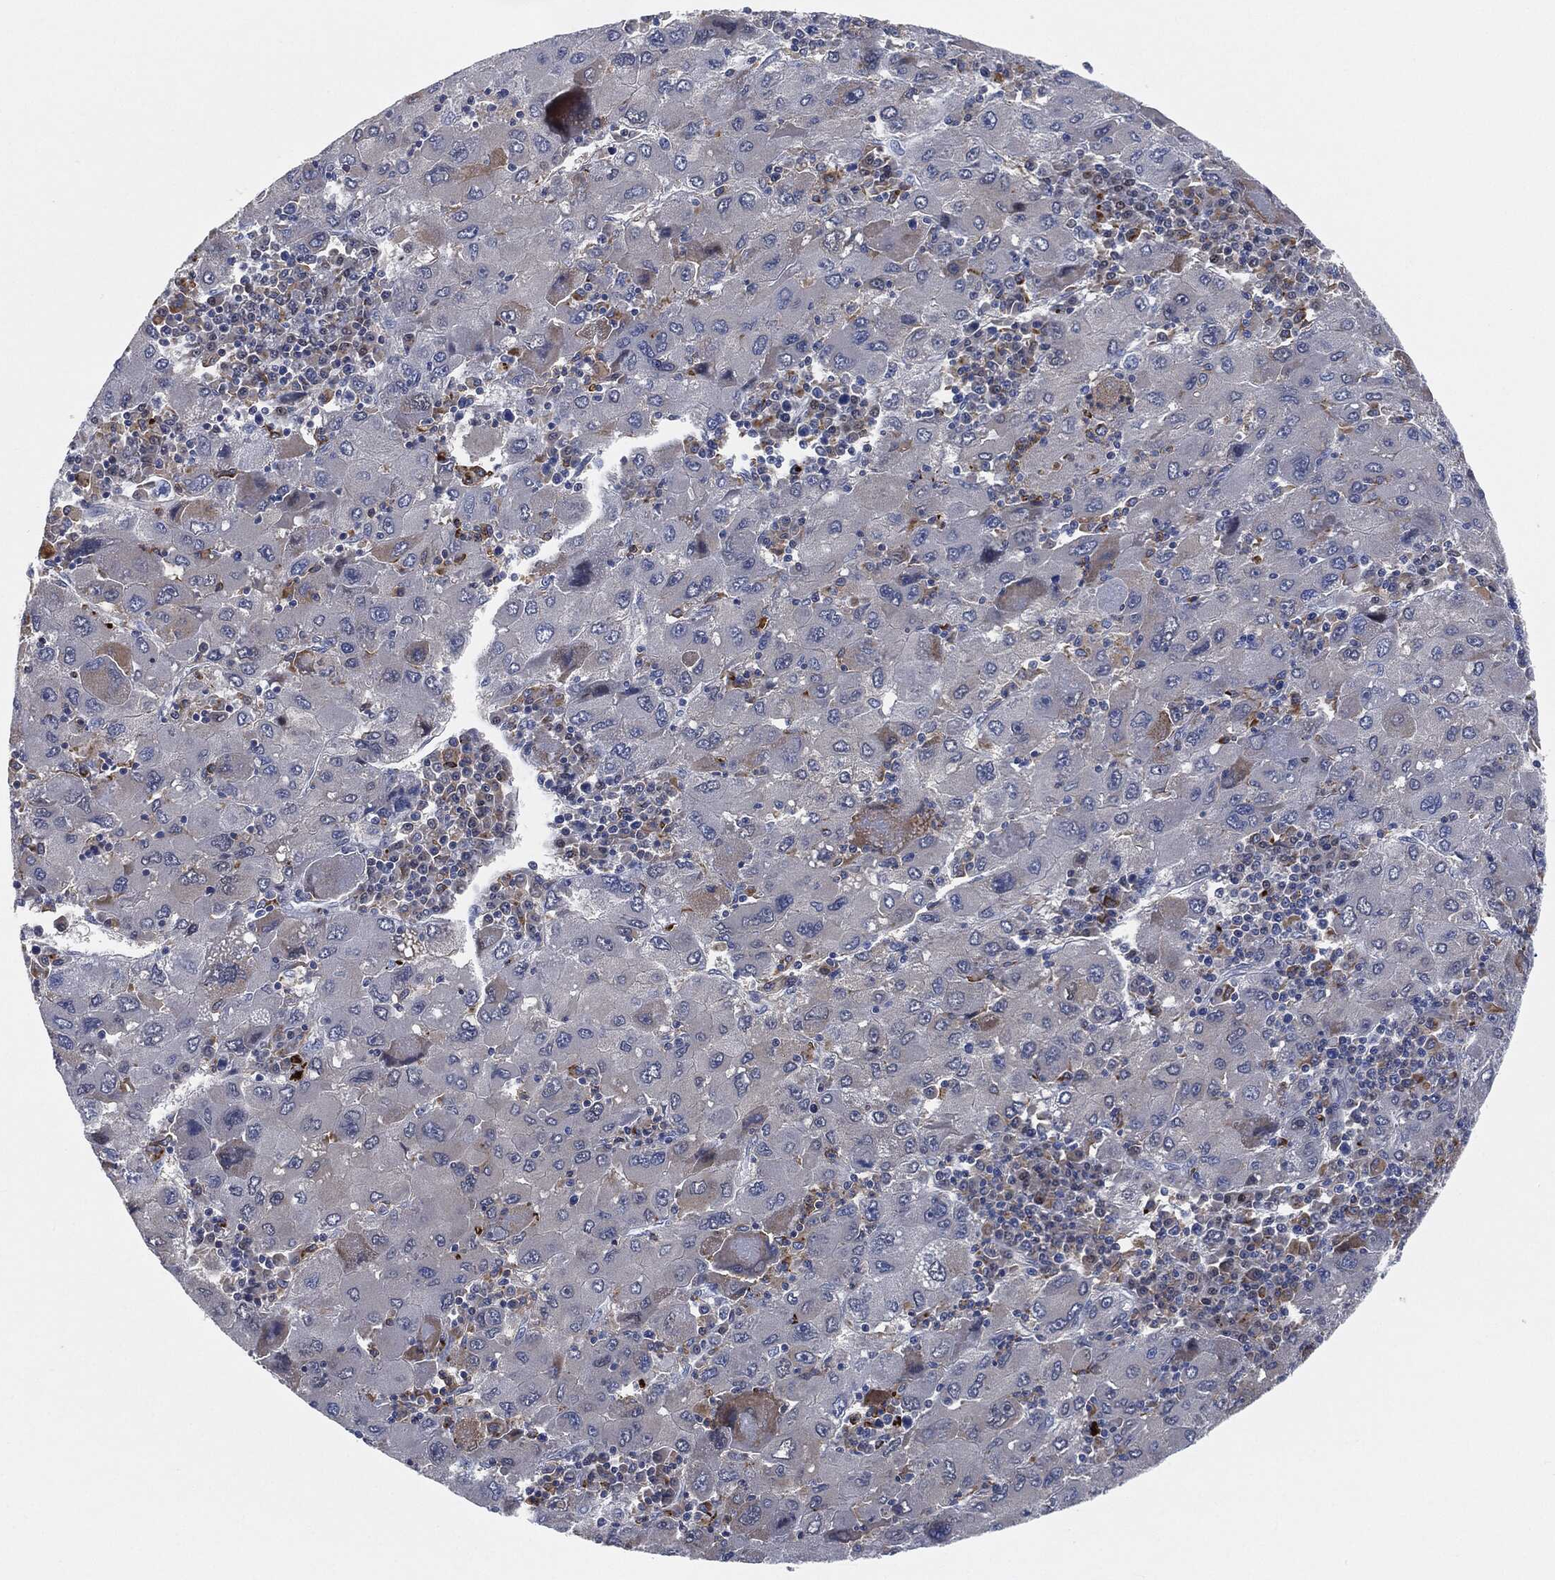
{"staining": {"intensity": "moderate", "quantity": "<25%", "location": "cytoplasmic/membranous"}, "tissue": "liver cancer", "cell_type": "Tumor cells", "image_type": "cancer", "snomed": [{"axis": "morphology", "description": "Carcinoma, Hepatocellular, NOS"}, {"axis": "topography", "description": "Liver"}], "caption": "Human liver cancer (hepatocellular carcinoma) stained with a brown dye reveals moderate cytoplasmic/membranous positive positivity in about <25% of tumor cells.", "gene": "VSIG4", "patient": {"sex": "male", "age": 75}}